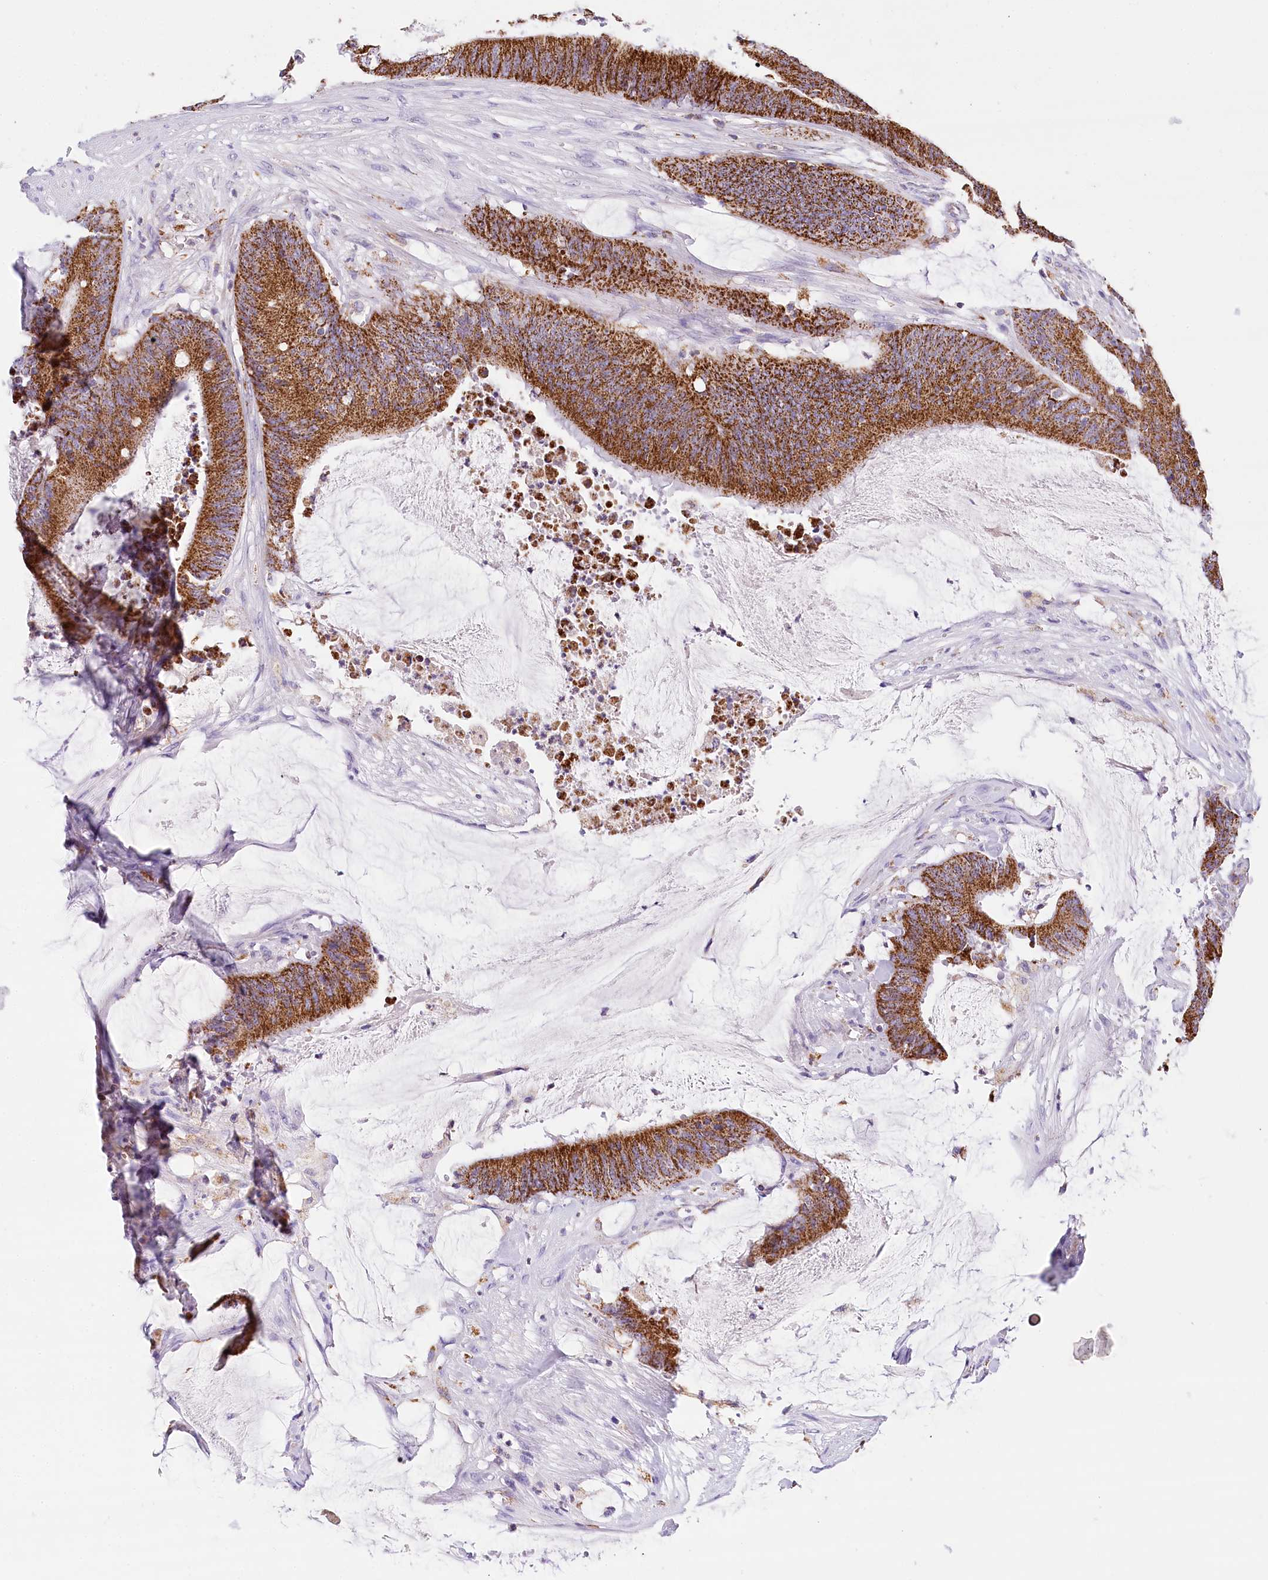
{"staining": {"intensity": "strong", "quantity": ">75%", "location": "cytoplasmic/membranous"}, "tissue": "colorectal cancer", "cell_type": "Tumor cells", "image_type": "cancer", "snomed": [{"axis": "morphology", "description": "Adenocarcinoma, NOS"}, {"axis": "topography", "description": "Rectum"}], "caption": "Approximately >75% of tumor cells in human colorectal cancer show strong cytoplasmic/membranous protein expression as visualized by brown immunohistochemical staining.", "gene": "LSS", "patient": {"sex": "female", "age": 66}}